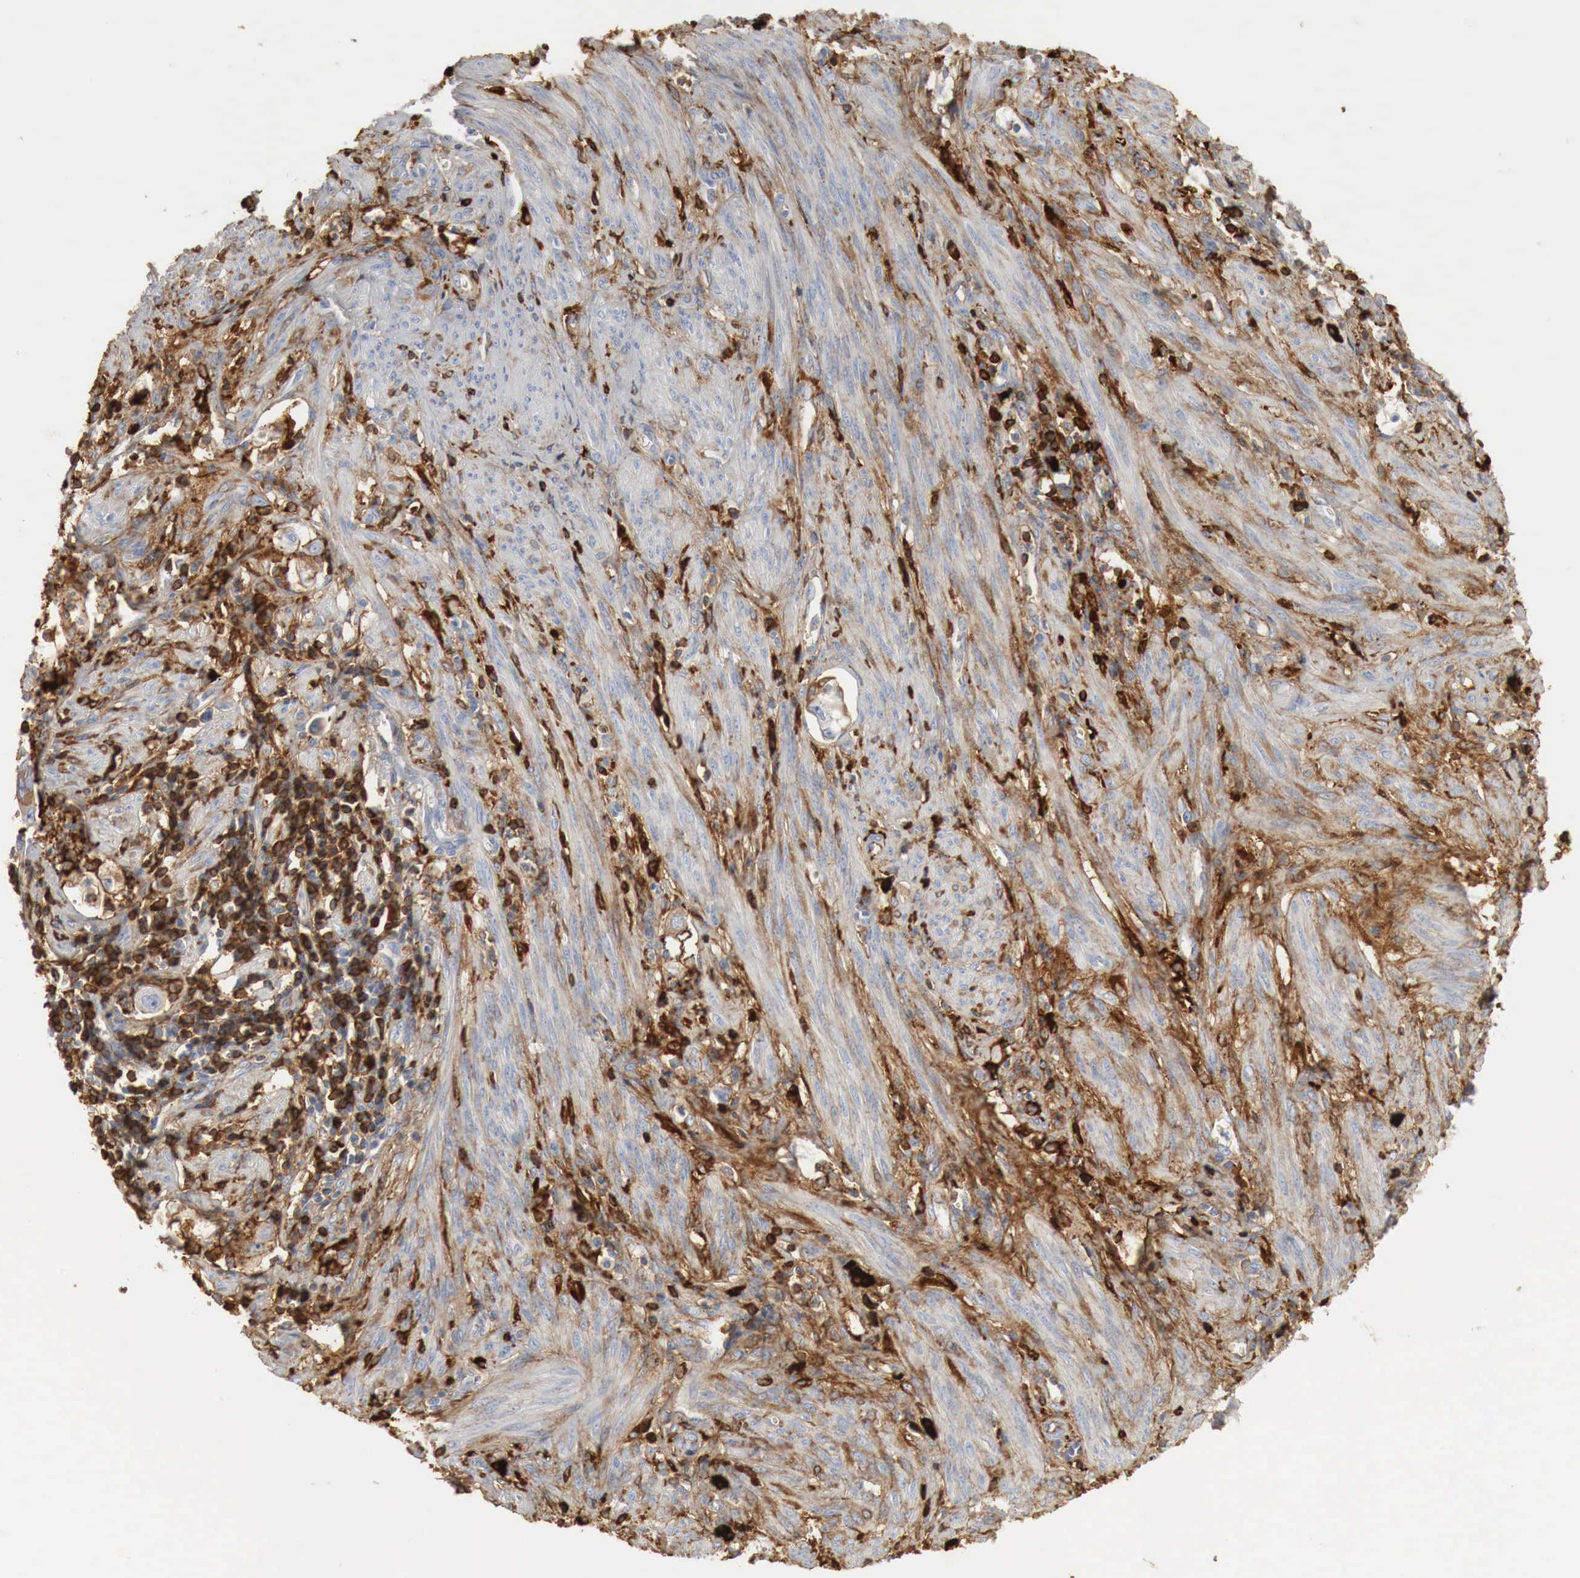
{"staining": {"intensity": "weak", "quantity": "25%-75%", "location": "cytoplasmic/membranous"}, "tissue": "endometrial cancer", "cell_type": "Tumor cells", "image_type": "cancer", "snomed": [{"axis": "morphology", "description": "Adenocarcinoma, NOS"}, {"axis": "topography", "description": "Endometrium"}], "caption": "A high-resolution histopathology image shows immunohistochemistry staining of endometrial cancer (adenocarcinoma), which displays weak cytoplasmic/membranous staining in about 25%-75% of tumor cells. (DAB (3,3'-diaminobenzidine) = brown stain, brightfield microscopy at high magnification).", "gene": "IGLC3", "patient": {"sex": "female", "age": 75}}